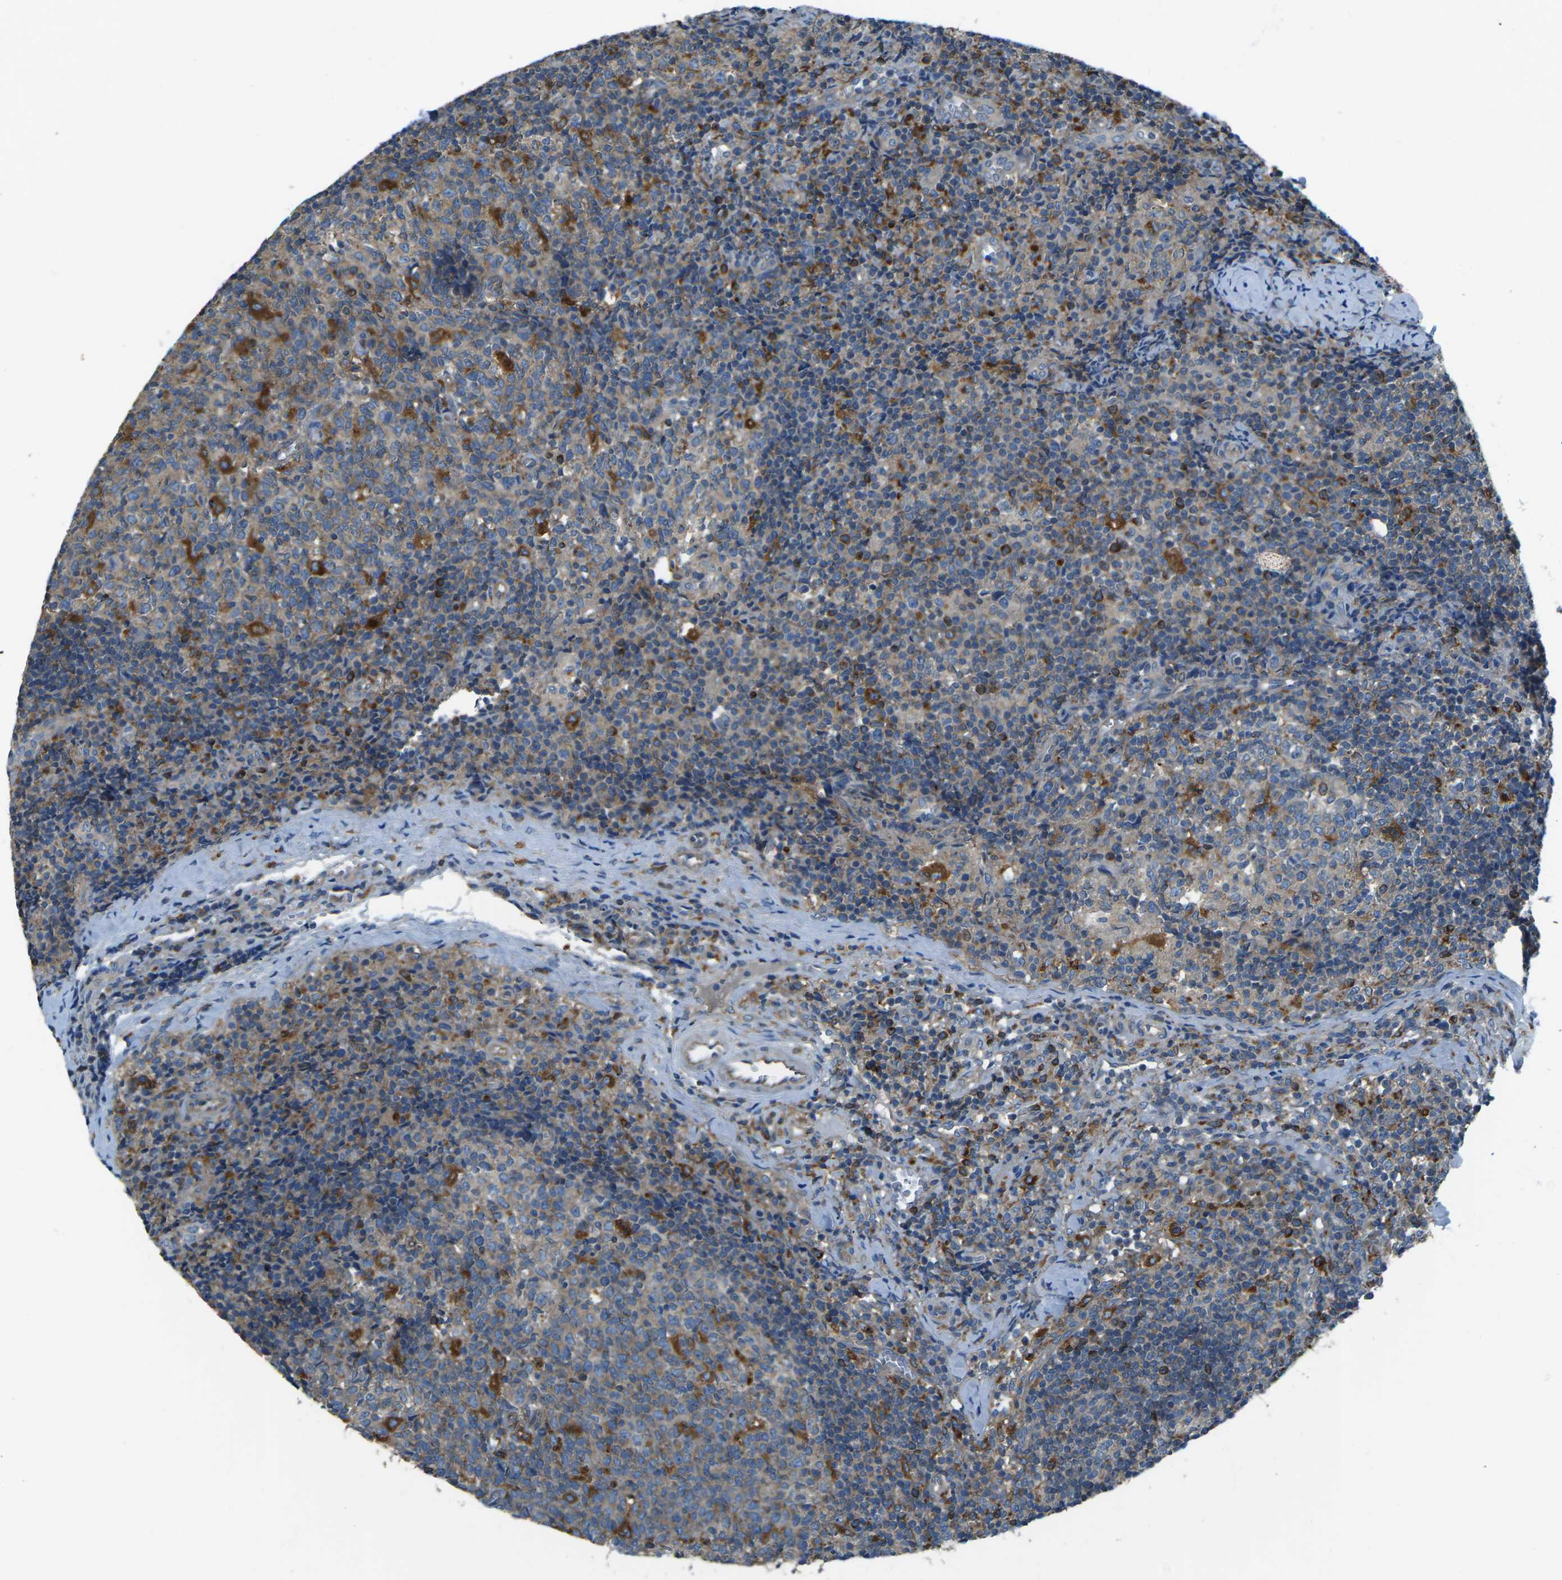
{"staining": {"intensity": "strong", "quantity": "<25%", "location": "cytoplasmic/membranous"}, "tissue": "lymph node", "cell_type": "Germinal center cells", "image_type": "normal", "snomed": [{"axis": "morphology", "description": "Normal tissue, NOS"}, {"axis": "morphology", "description": "Inflammation, NOS"}, {"axis": "topography", "description": "Lymph node"}], "caption": "Brown immunohistochemical staining in benign lymph node displays strong cytoplasmic/membranous positivity in approximately <25% of germinal center cells.", "gene": "CDK17", "patient": {"sex": "male", "age": 55}}